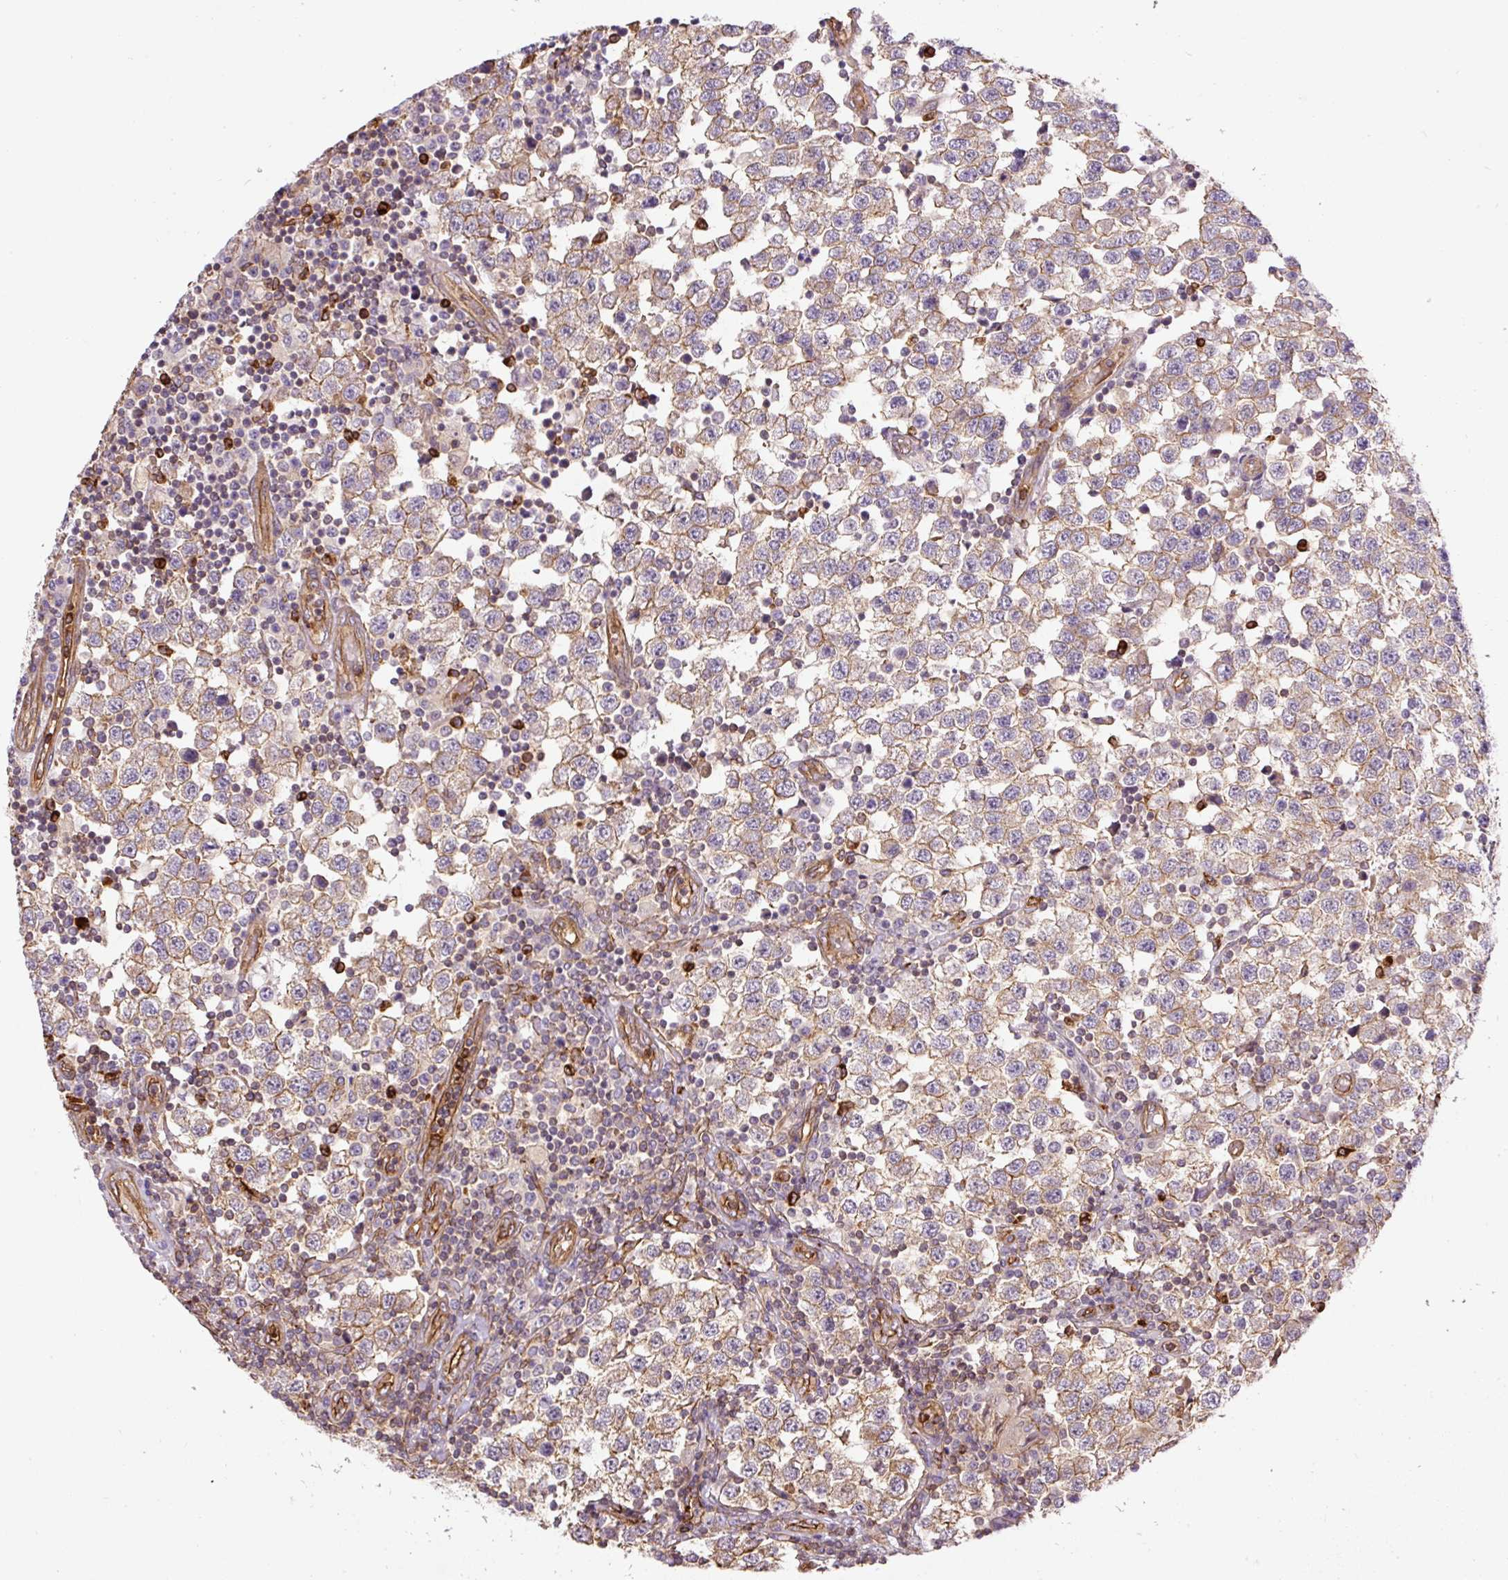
{"staining": {"intensity": "moderate", "quantity": ">75%", "location": "cytoplasmic/membranous"}, "tissue": "testis cancer", "cell_type": "Tumor cells", "image_type": "cancer", "snomed": [{"axis": "morphology", "description": "Seminoma, NOS"}, {"axis": "topography", "description": "Testis"}], "caption": "The immunohistochemical stain labels moderate cytoplasmic/membranous positivity in tumor cells of seminoma (testis) tissue. The staining is performed using DAB (3,3'-diaminobenzidine) brown chromogen to label protein expression. The nuclei are counter-stained blue using hematoxylin.", "gene": "B3GALT5", "patient": {"sex": "male", "age": 34}}